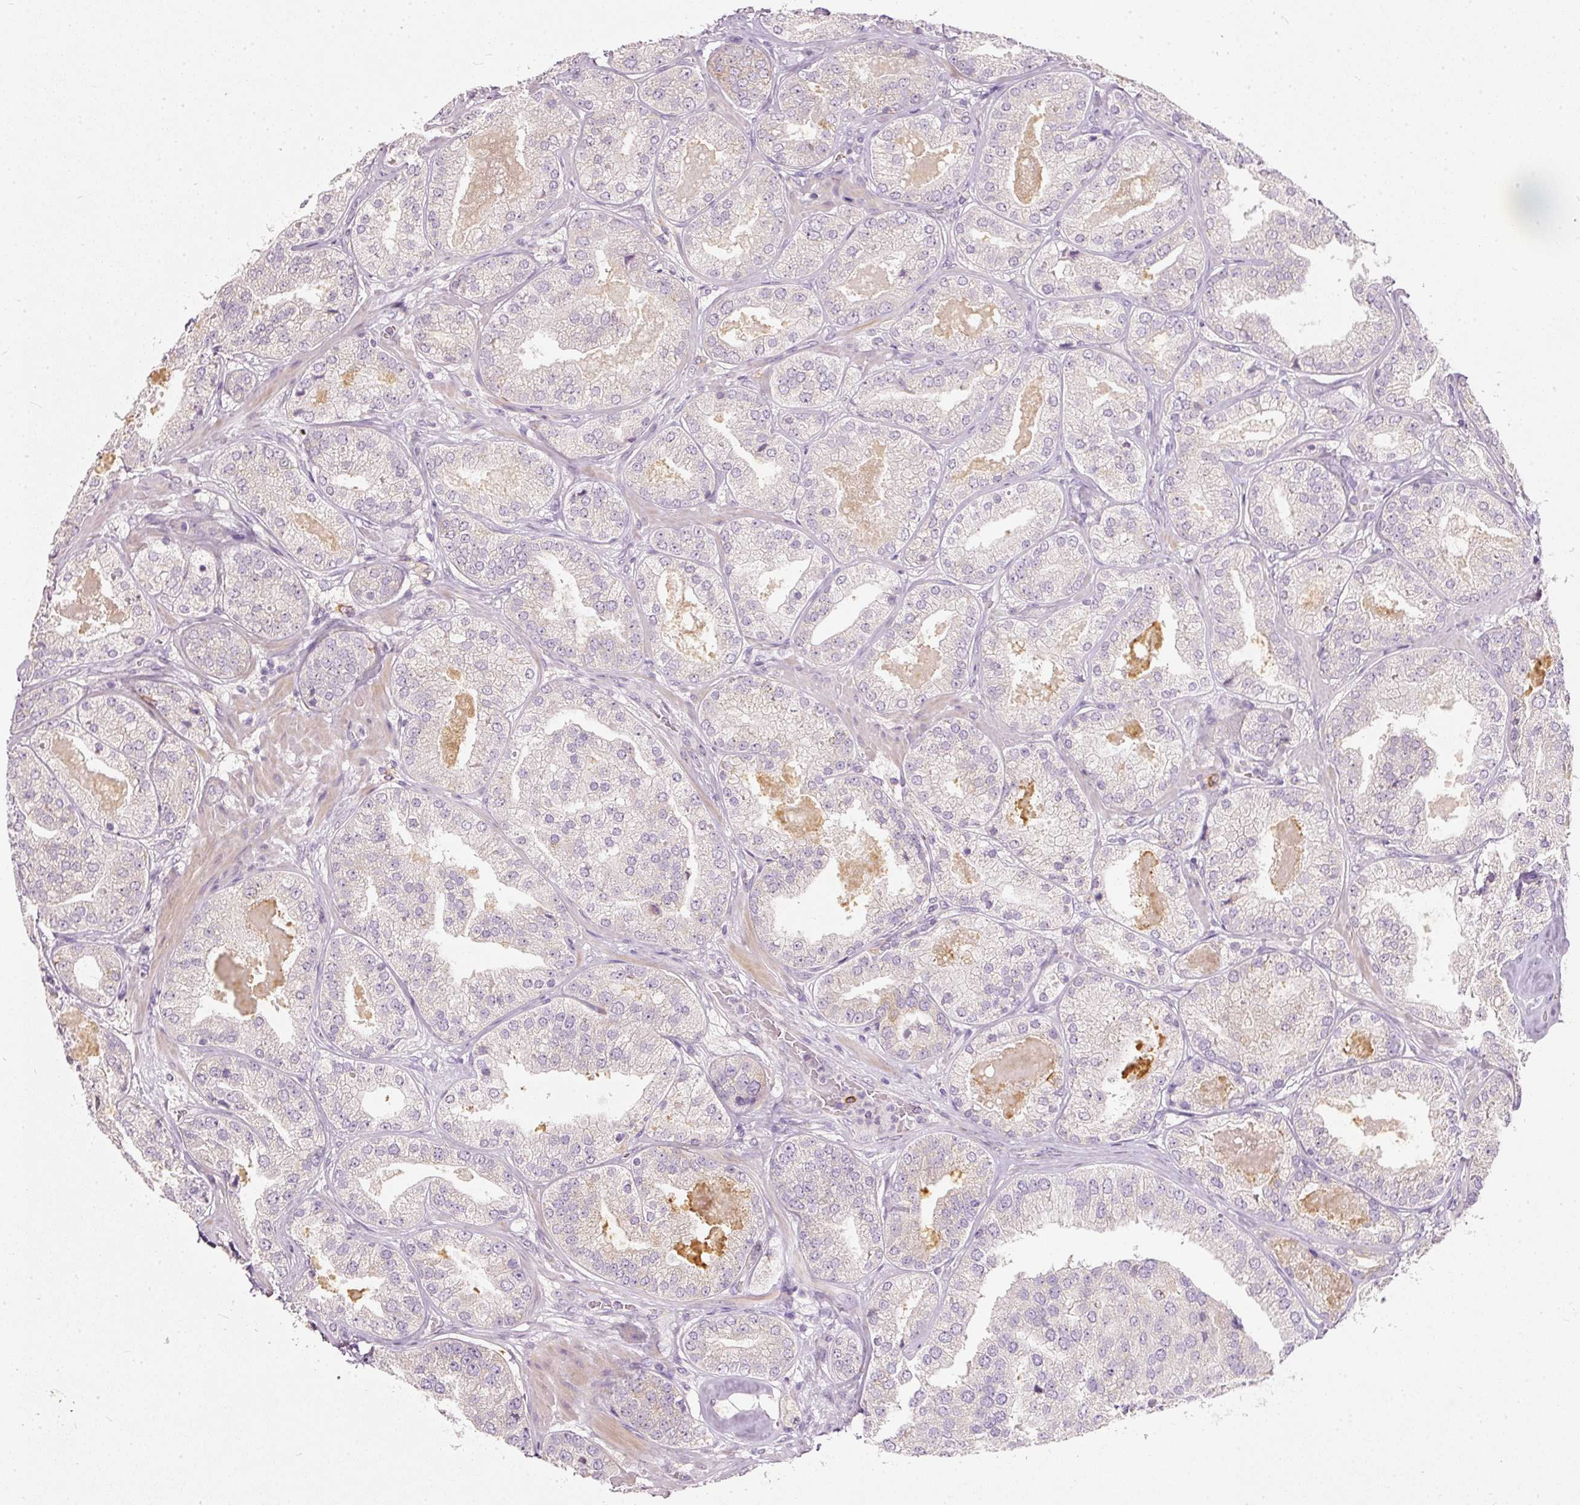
{"staining": {"intensity": "negative", "quantity": "none", "location": "none"}, "tissue": "prostate cancer", "cell_type": "Tumor cells", "image_type": "cancer", "snomed": [{"axis": "morphology", "description": "Adenocarcinoma, High grade"}, {"axis": "topography", "description": "Prostate"}], "caption": "A micrograph of human prostate cancer is negative for staining in tumor cells.", "gene": "MTHFD2", "patient": {"sex": "male", "age": 63}}